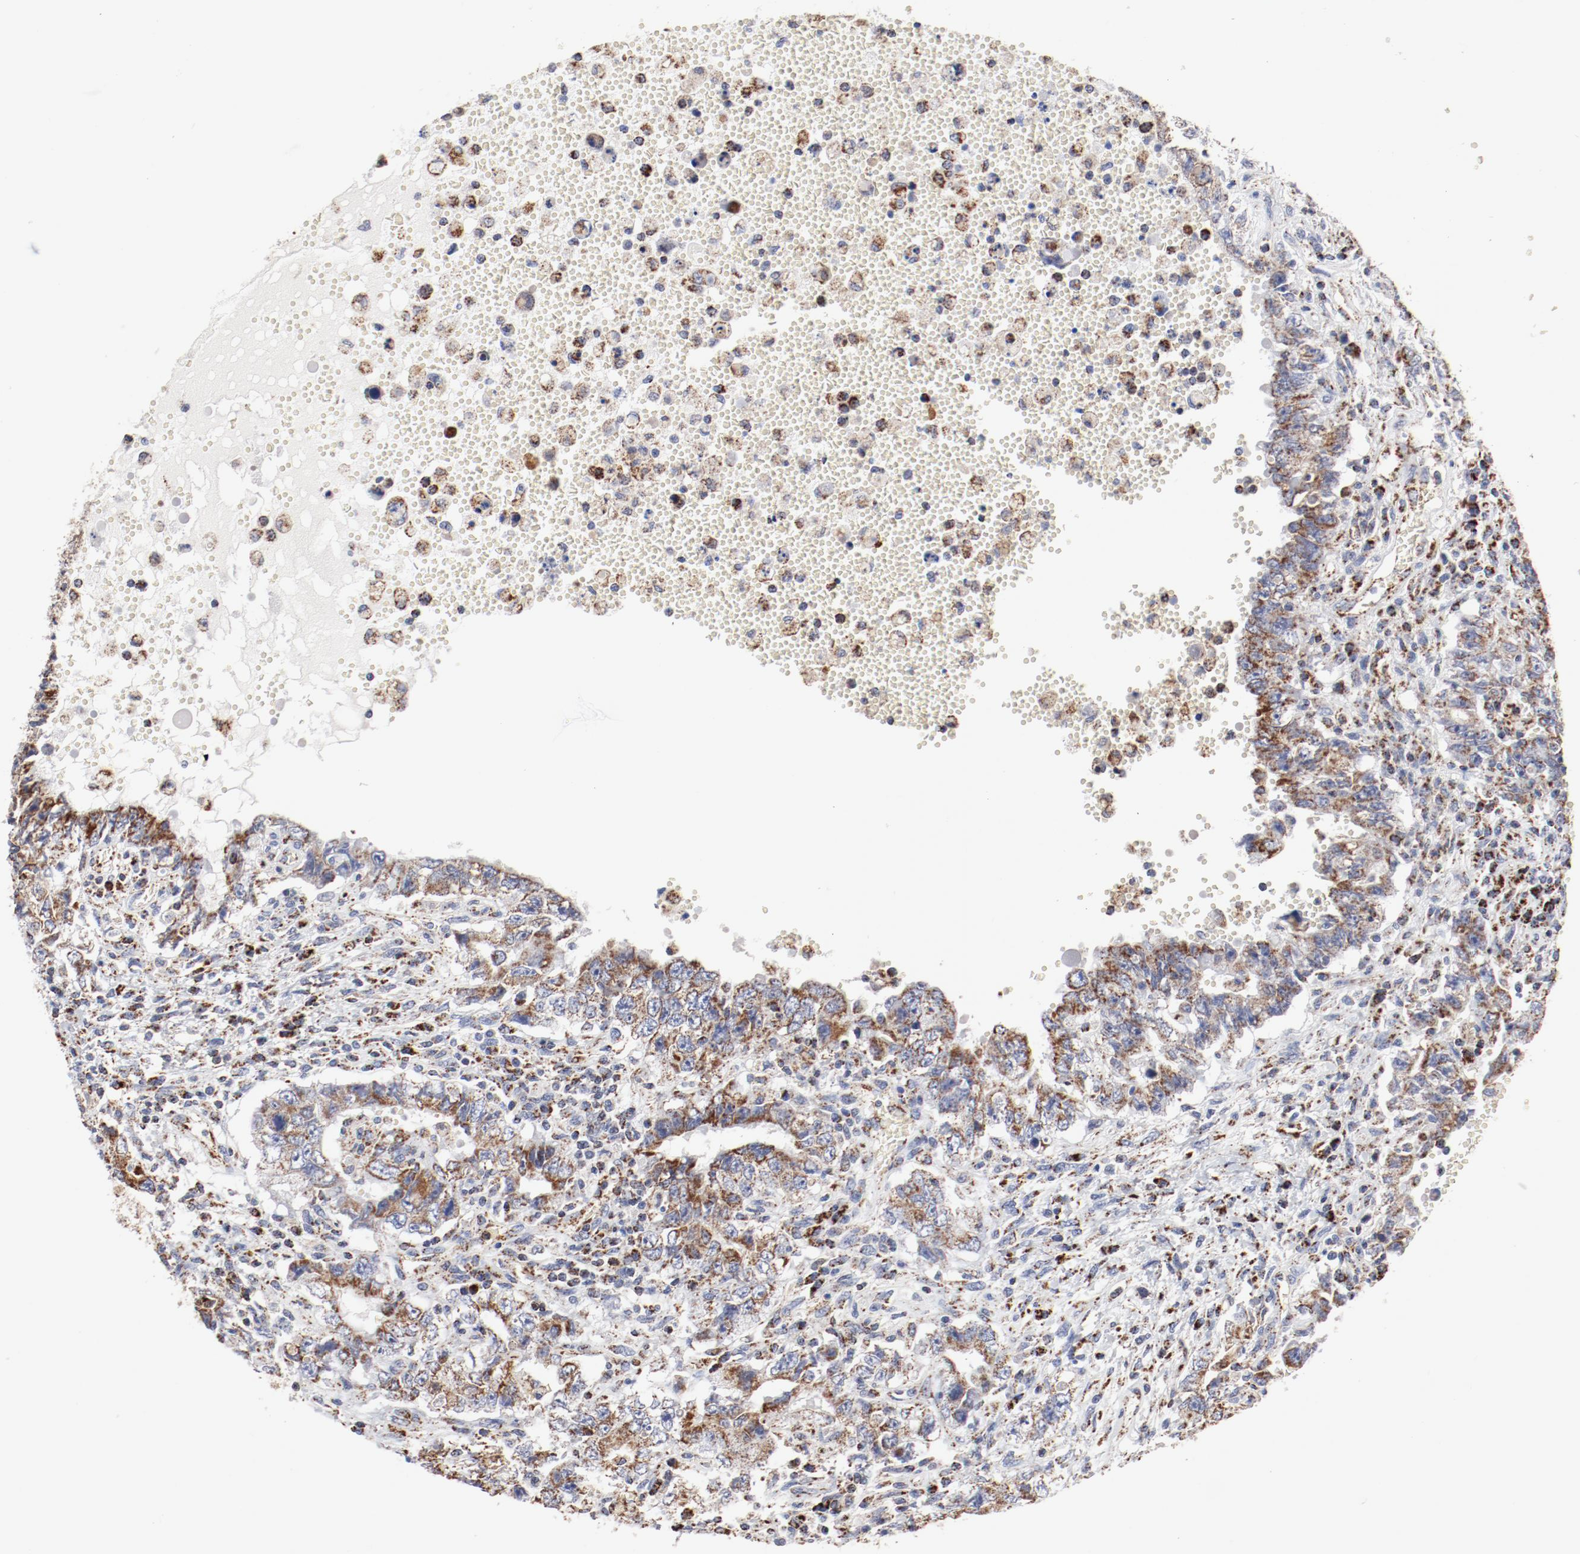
{"staining": {"intensity": "moderate", "quantity": ">75%", "location": "cytoplasmic/membranous"}, "tissue": "testis cancer", "cell_type": "Tumor cells", "image_type": "cancer", "snomed": [{"axis": "morphology", "description": "Carcinoma, Embryonal, NOS"}, {"axis": "topography", "description": "Testis"}], "caption": "Embryonal carcinoma (testis) was stained to show a protein in brown. There is medium levels of moderate cytoplasmic/membranous positivity in about >75% of tumor cells.", "gene": "NDUFV2", "patient": {"sex": "male", "age": 26}}